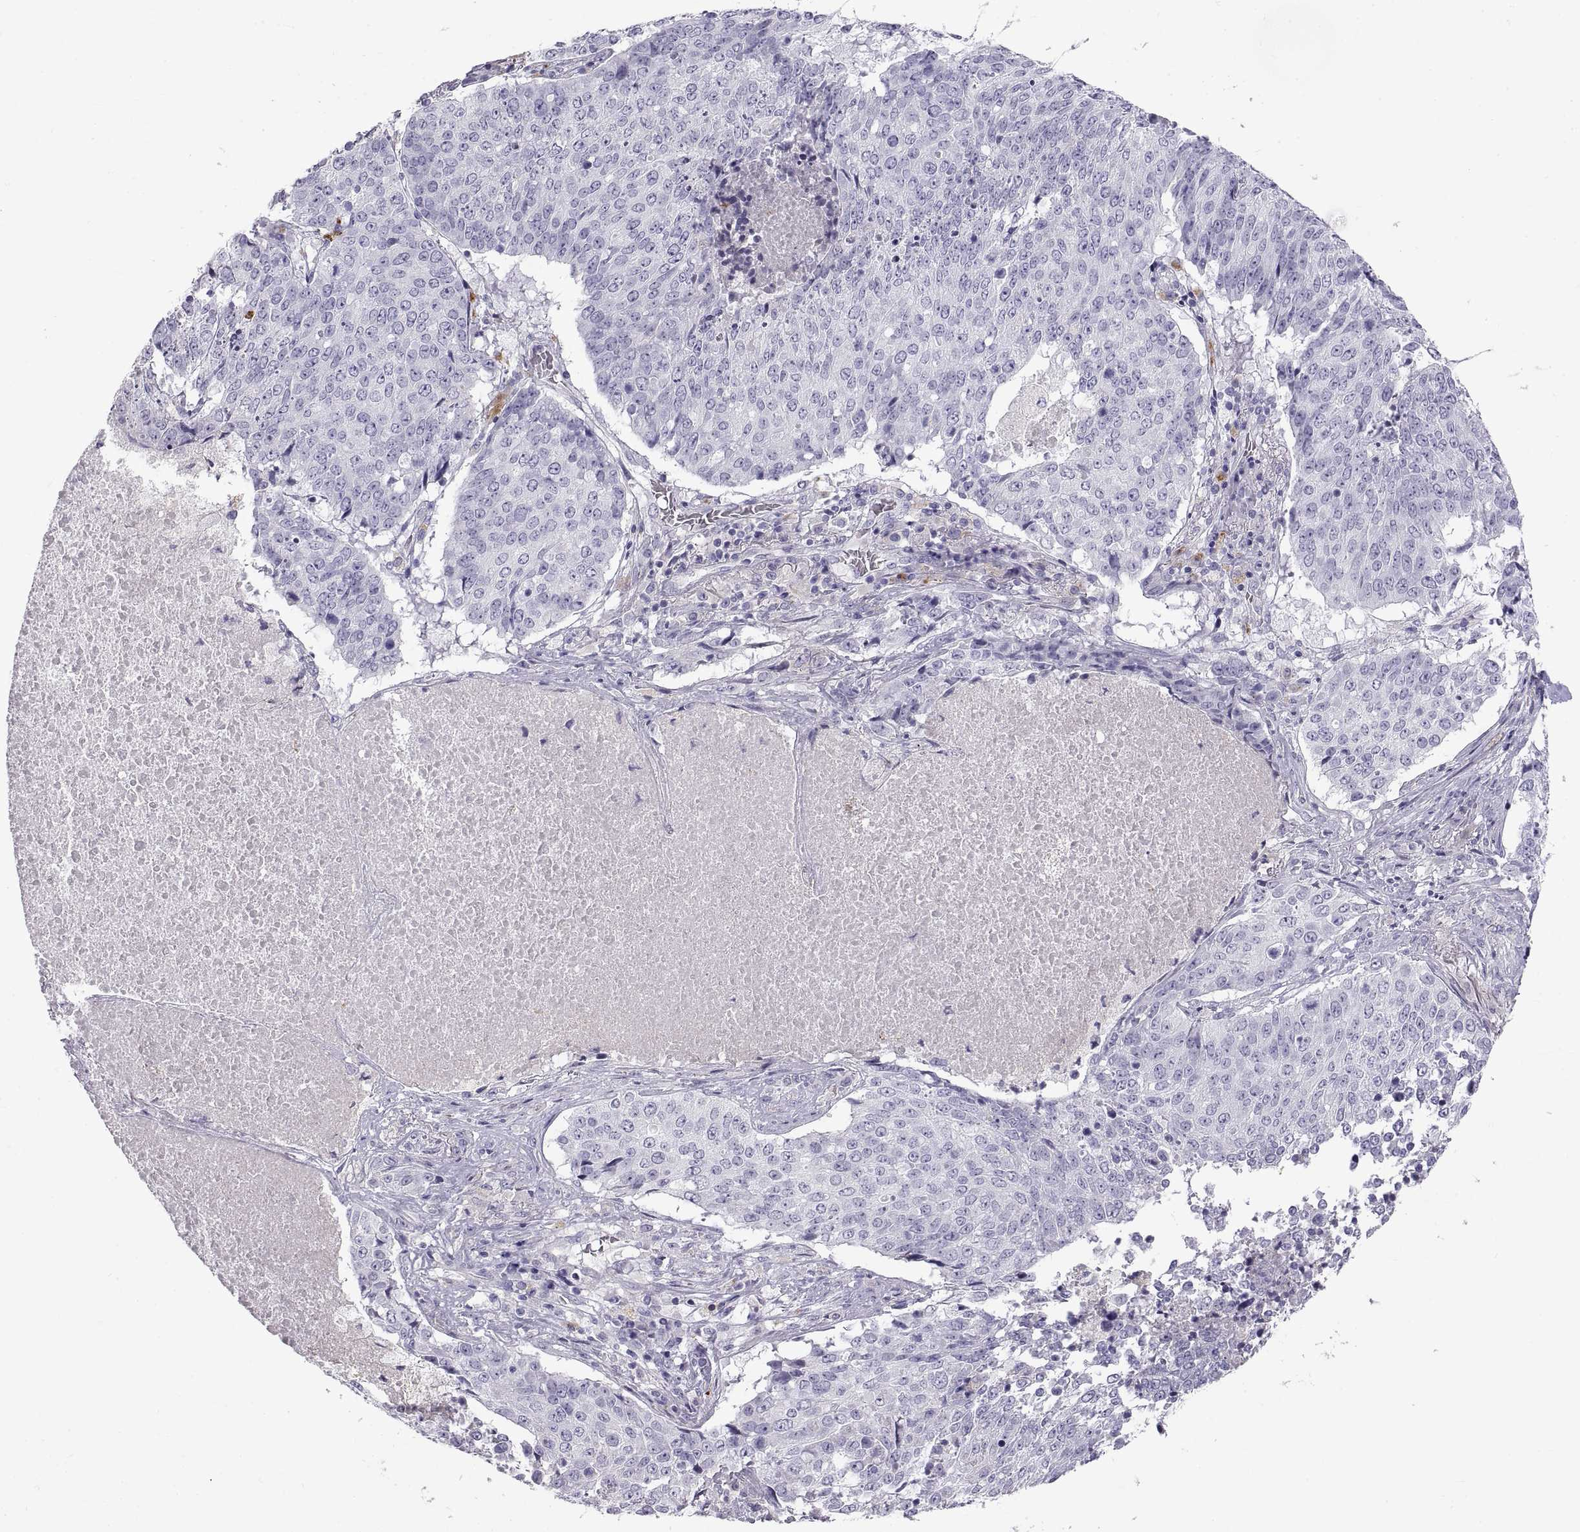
{"staining": {"intensity": "negative", "quantity": "none", "location": "none"}, "tissue": "lung cancer", "cell_type": "Tumor cells", "image_type": "cancer", "snomed": [{"axis": "morphology", "description": "Normal tissue, NOS"}, {"axis": "morphology", "description": "Squamous cell carcinoma, NOS"}, {"axis": "topography", "description": "Bronchus"}, {"axis": "topography", "description": "Lung"}], "caption": "IHC histopathology image of lung squamous cell carcinoma stained for a protein (brown), which exhibits no positivity in tumor cells.", "gene": "CRYBB3", "patient": {"sex": "male", "age": 64}}